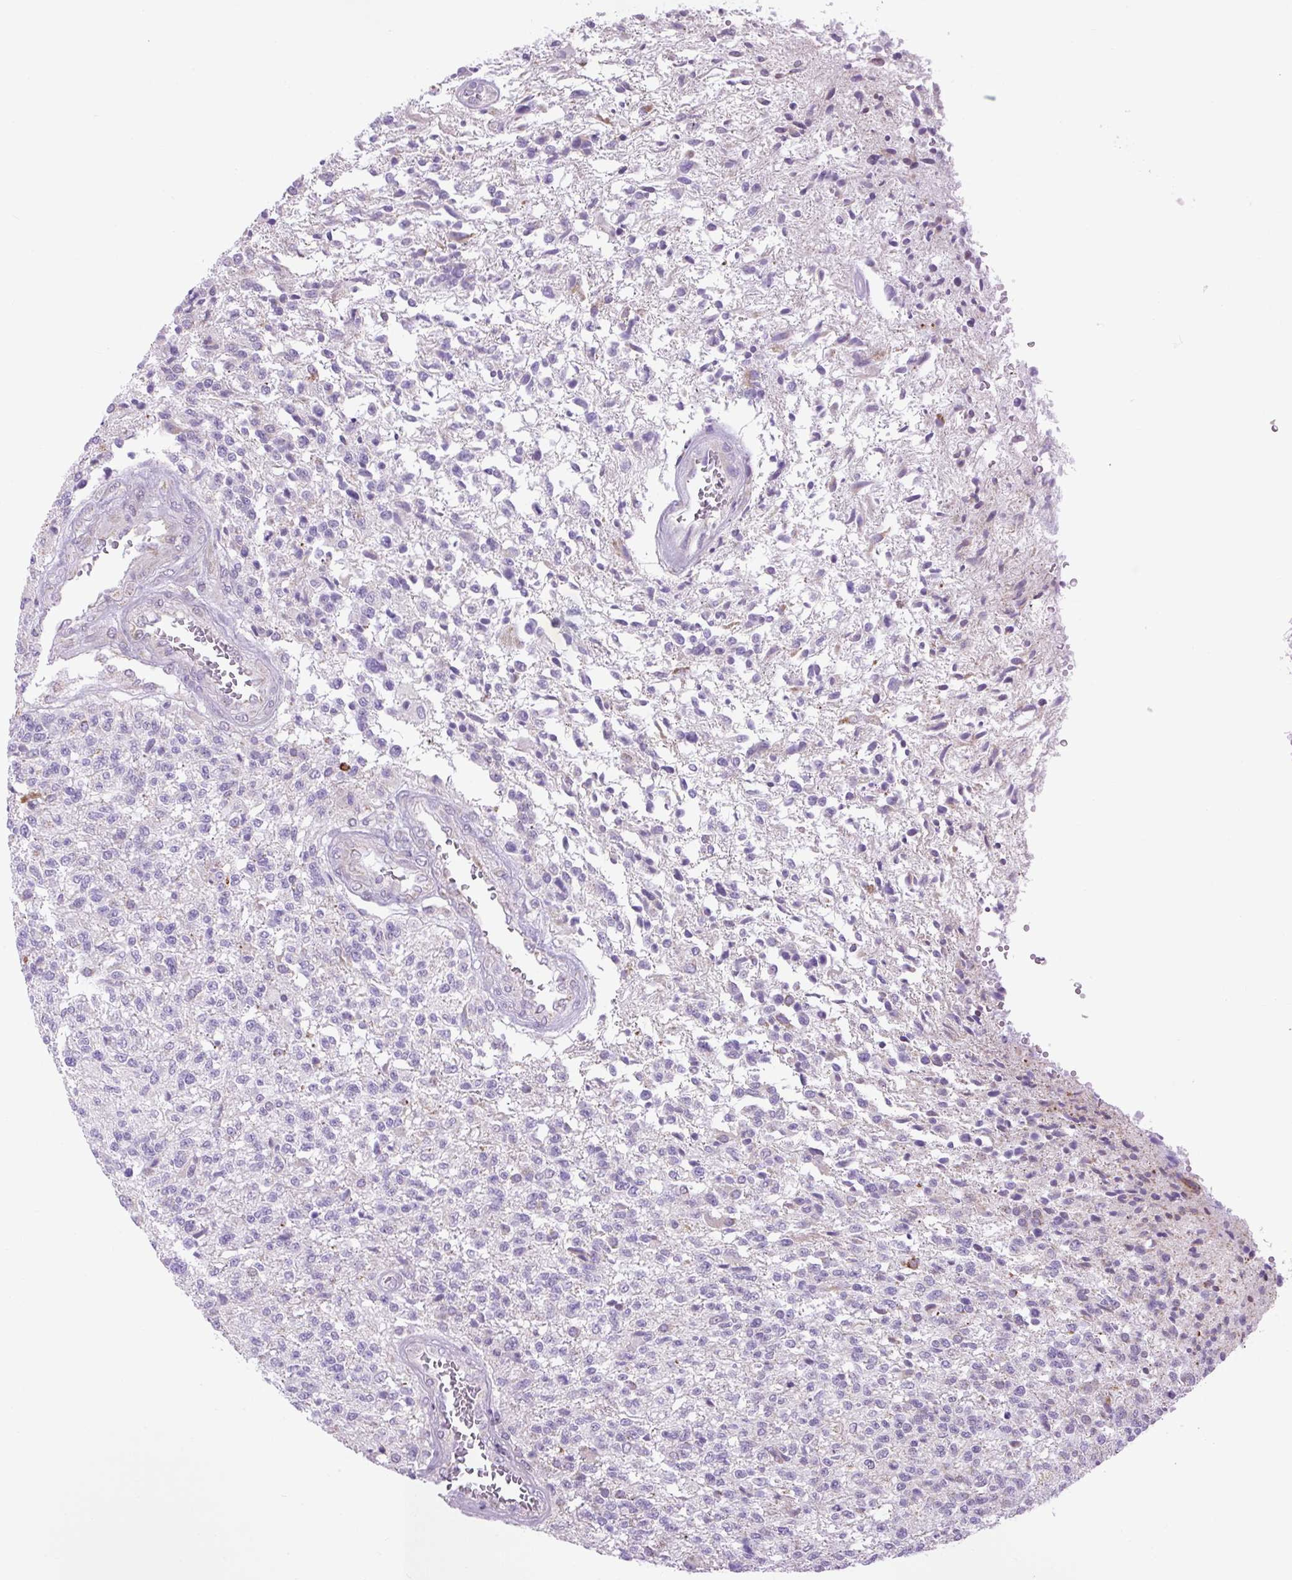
{"staining": {"intensity": "negative", "quantity": "none", "location": "none"}, "tissue": "glioma", "cell_type": "Tumor cells", "image_type": "cancer", "snomed": [{"axis": "morphology", "description": "Glioma, malignant, High grade"}, {"axis": "topography", "description": "Brain"}], "caption": "Human glioma stained for a protein using immunohistochemistry (IHC) displays no positivity in tumor cells.", "gene": "SCO2", "patient": {"sex": "male", "age": 56}}